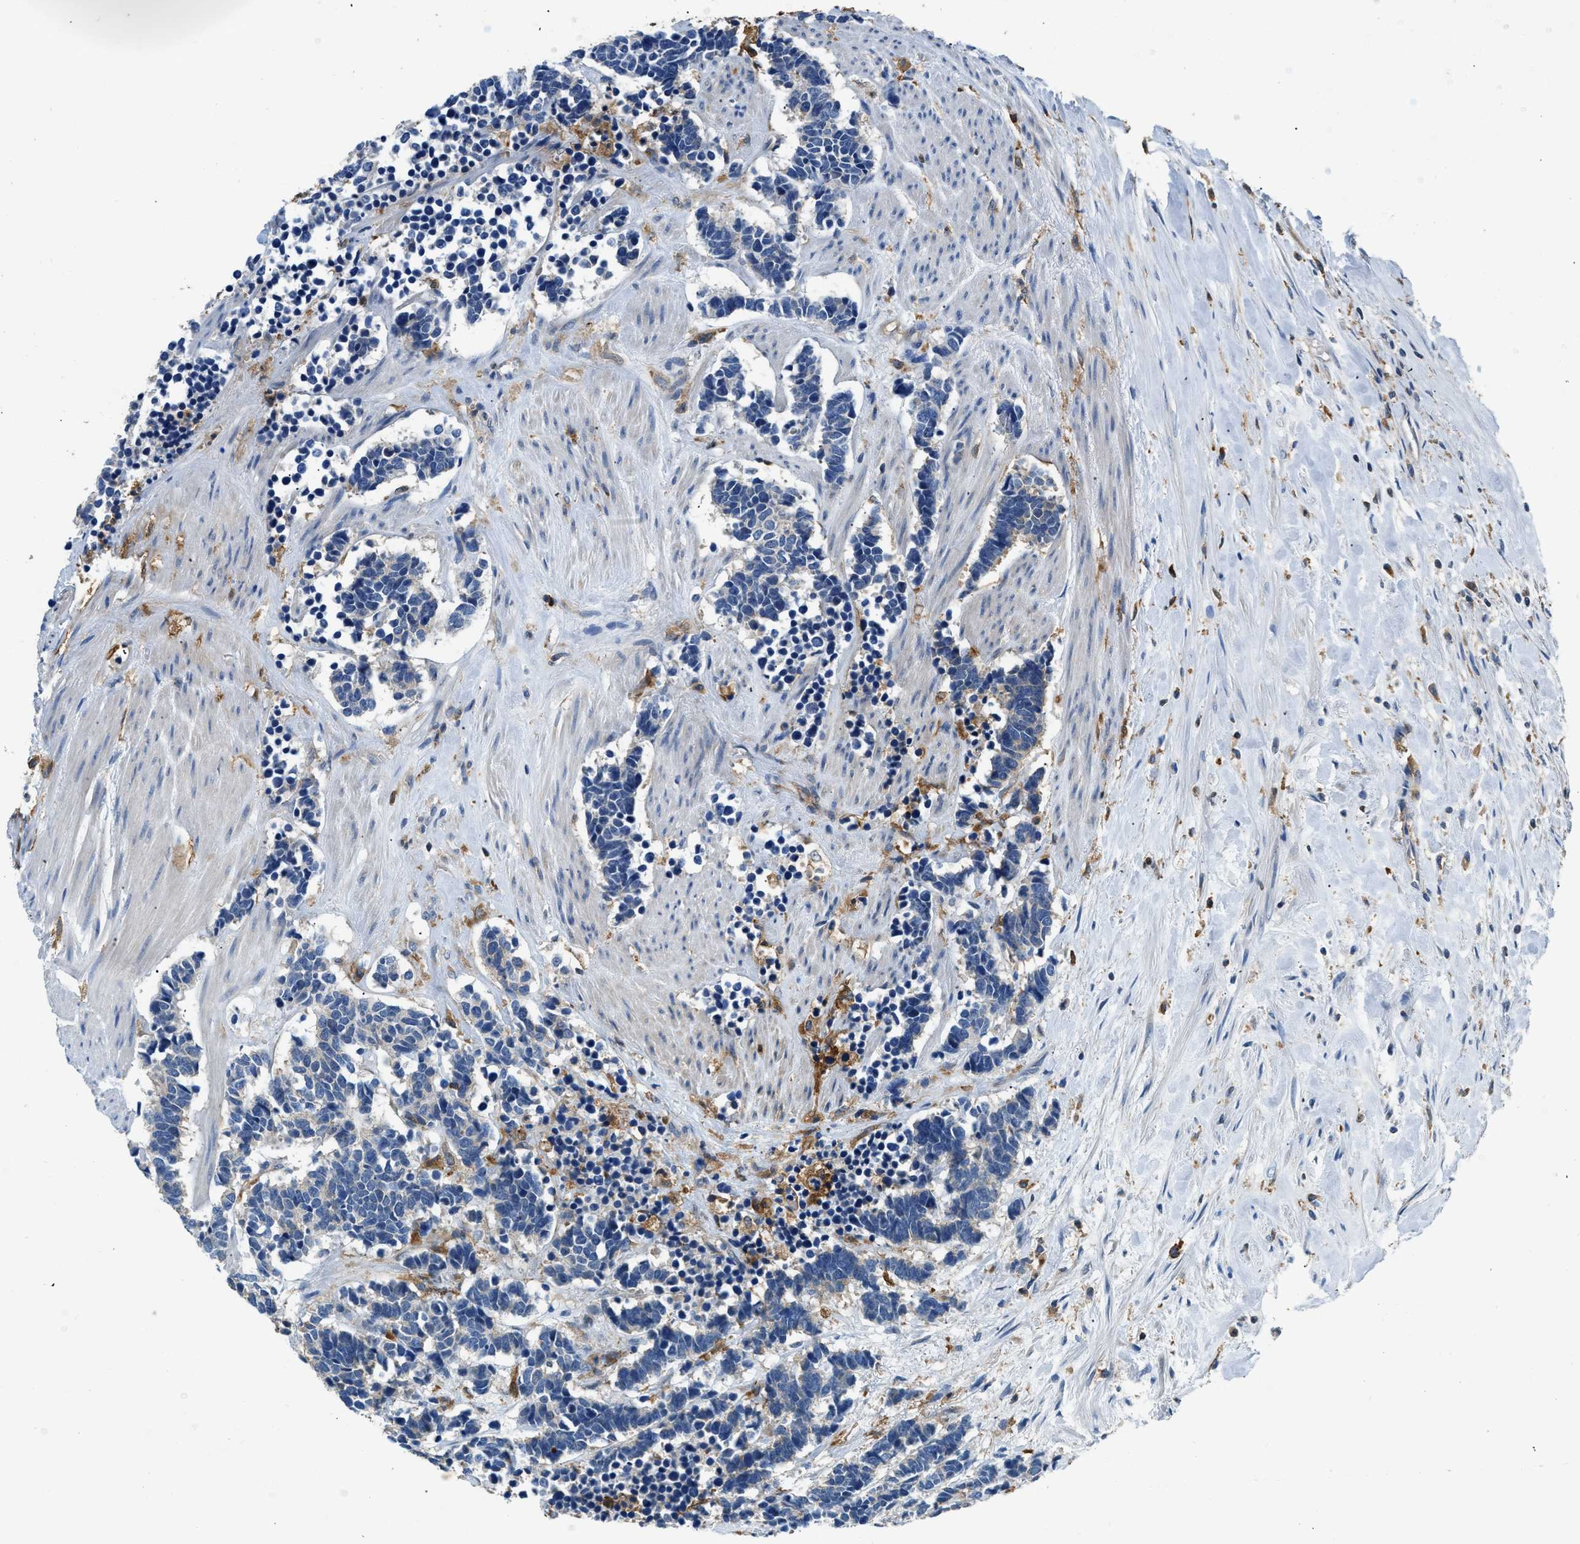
{"staining": {"intensity": "negative", "quantity": "none", "location": "none"}, "tissue": "carcinoid", "cell_type": "Tumor cells", "image_type": "cancer", "snomed": [{"axis": "morphology", "description": "Carcinoma, NOS"}, {"axis": "morphology", "description": "Carcinoid, malignant, NOS"}, {"axis": "topography", "description": "Urinary bladder"}], "caption": "There is no significant expression in tumor cells of carcinoid. (DAB immunohistochemistry (IHC) with hematoxylin counter stain).", "gene": "PKM", "patient": {"sex": "male", "age": 57}}